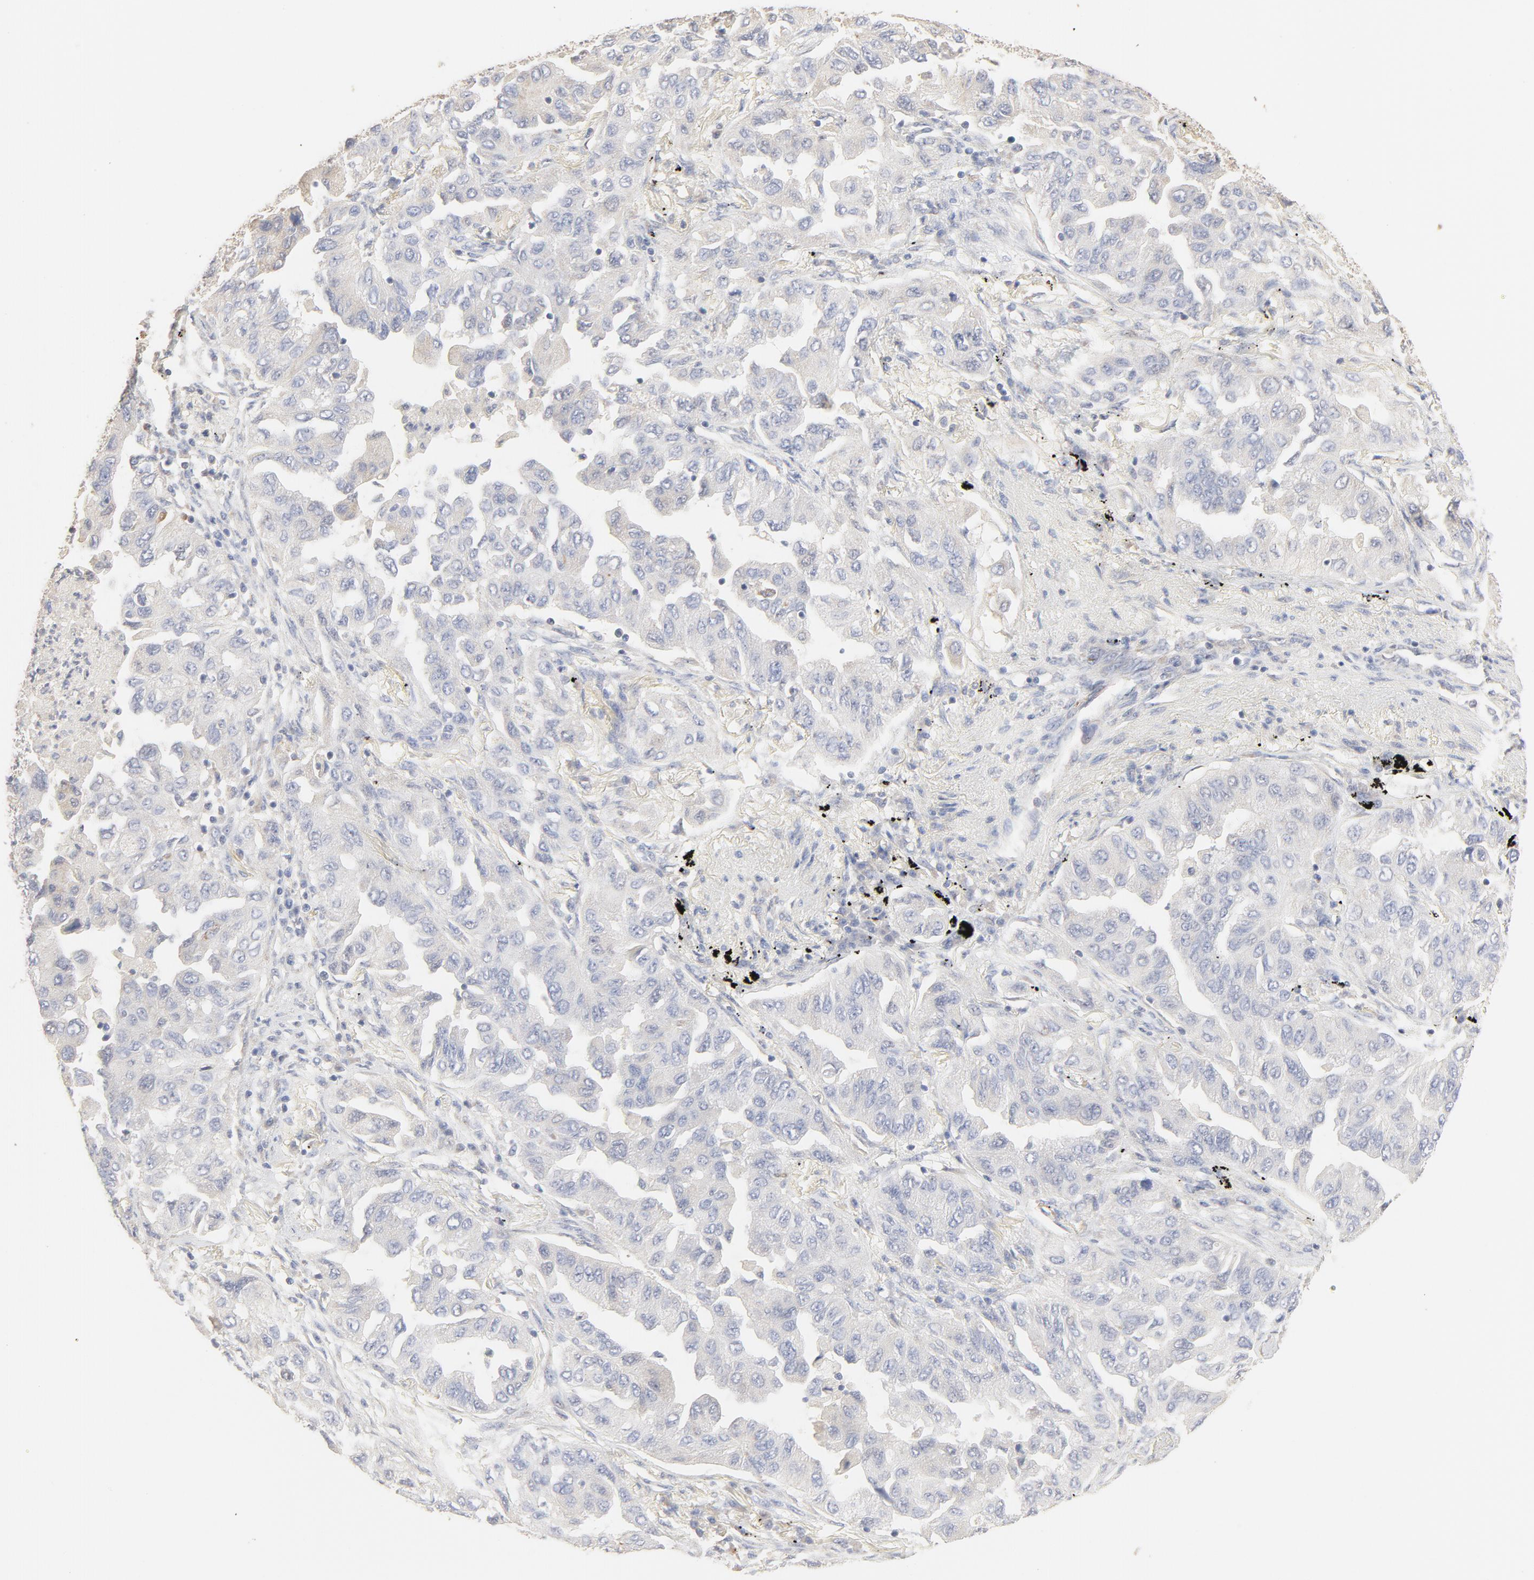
{"staining": {"intensity": "negative", "quantity": "none", "location": "none"}, "tissue": "lung cancer", "cell_type": "Tumor cells", "image_type": "cancer", "snomed": [{"axis": "morphology", "description": "Adenocarcinoma, NOS"}, {"axis": "topography", "description": "Lung"}], "caption": "The image exhibits no staining of tumor cells in lung adenocarcinoma.", "gene": "FCGBP", "patient": {"sex": "female", "age": 65}}